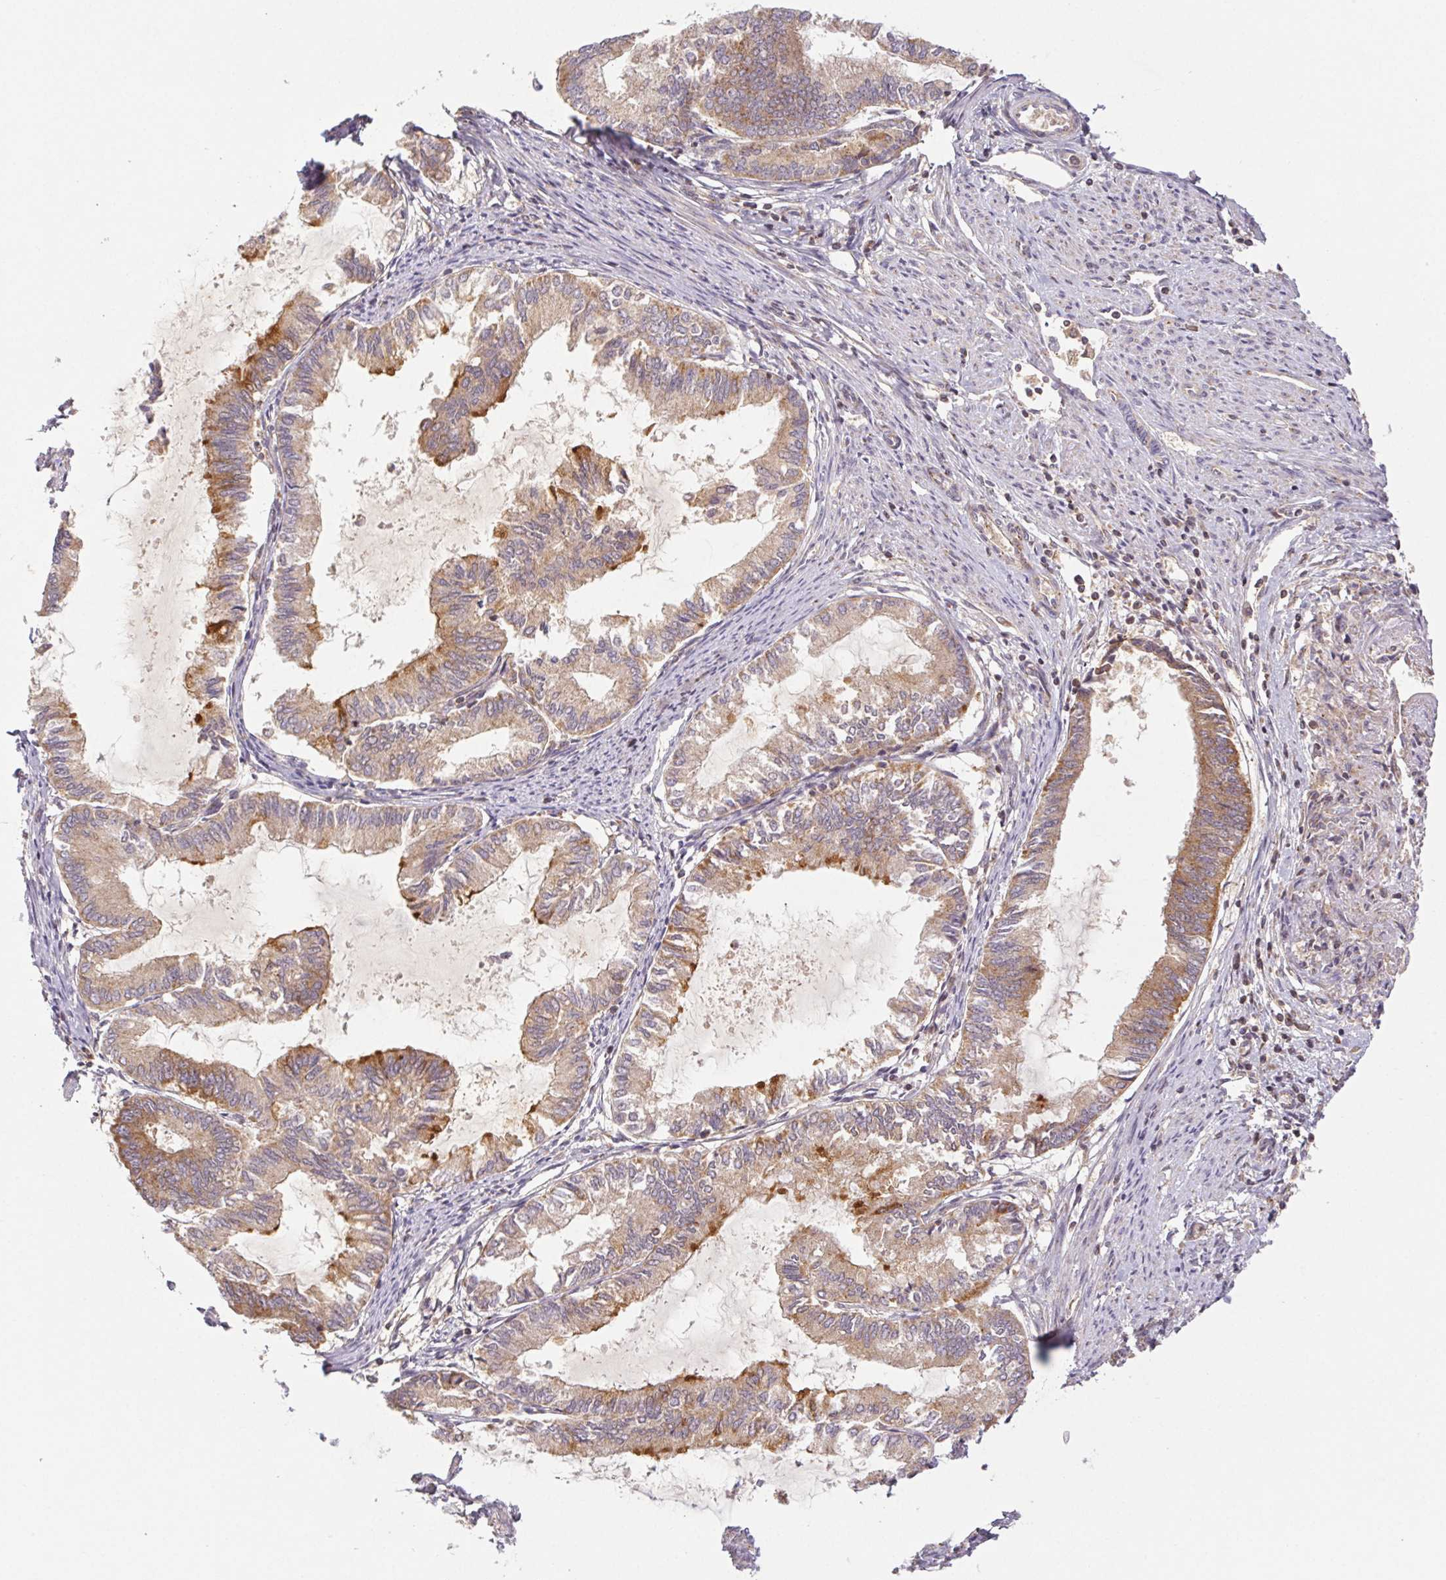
{"staining": {"intensity": "moderate", "quantity": "25%-75%", "location": "cytoplasmic/membranous"}, "tissue": "endometrial cancer", "cell_type": "Tumor cells", "image_type": "cancer", "snomed": [{"axis": "morphology", "description": "Adenocarcinoma, NOS"}, {"axis": "topography", "description": "Endometrium"}], "caption": "Protein analysis of endometrial adenocarcinoma tissue demonstrates moderate cytoplasmic/membranous expression in about 25%-75% of tumor cells.", "gene": "MTHFD1", "patient": {"sex": "female", "age": 86}}